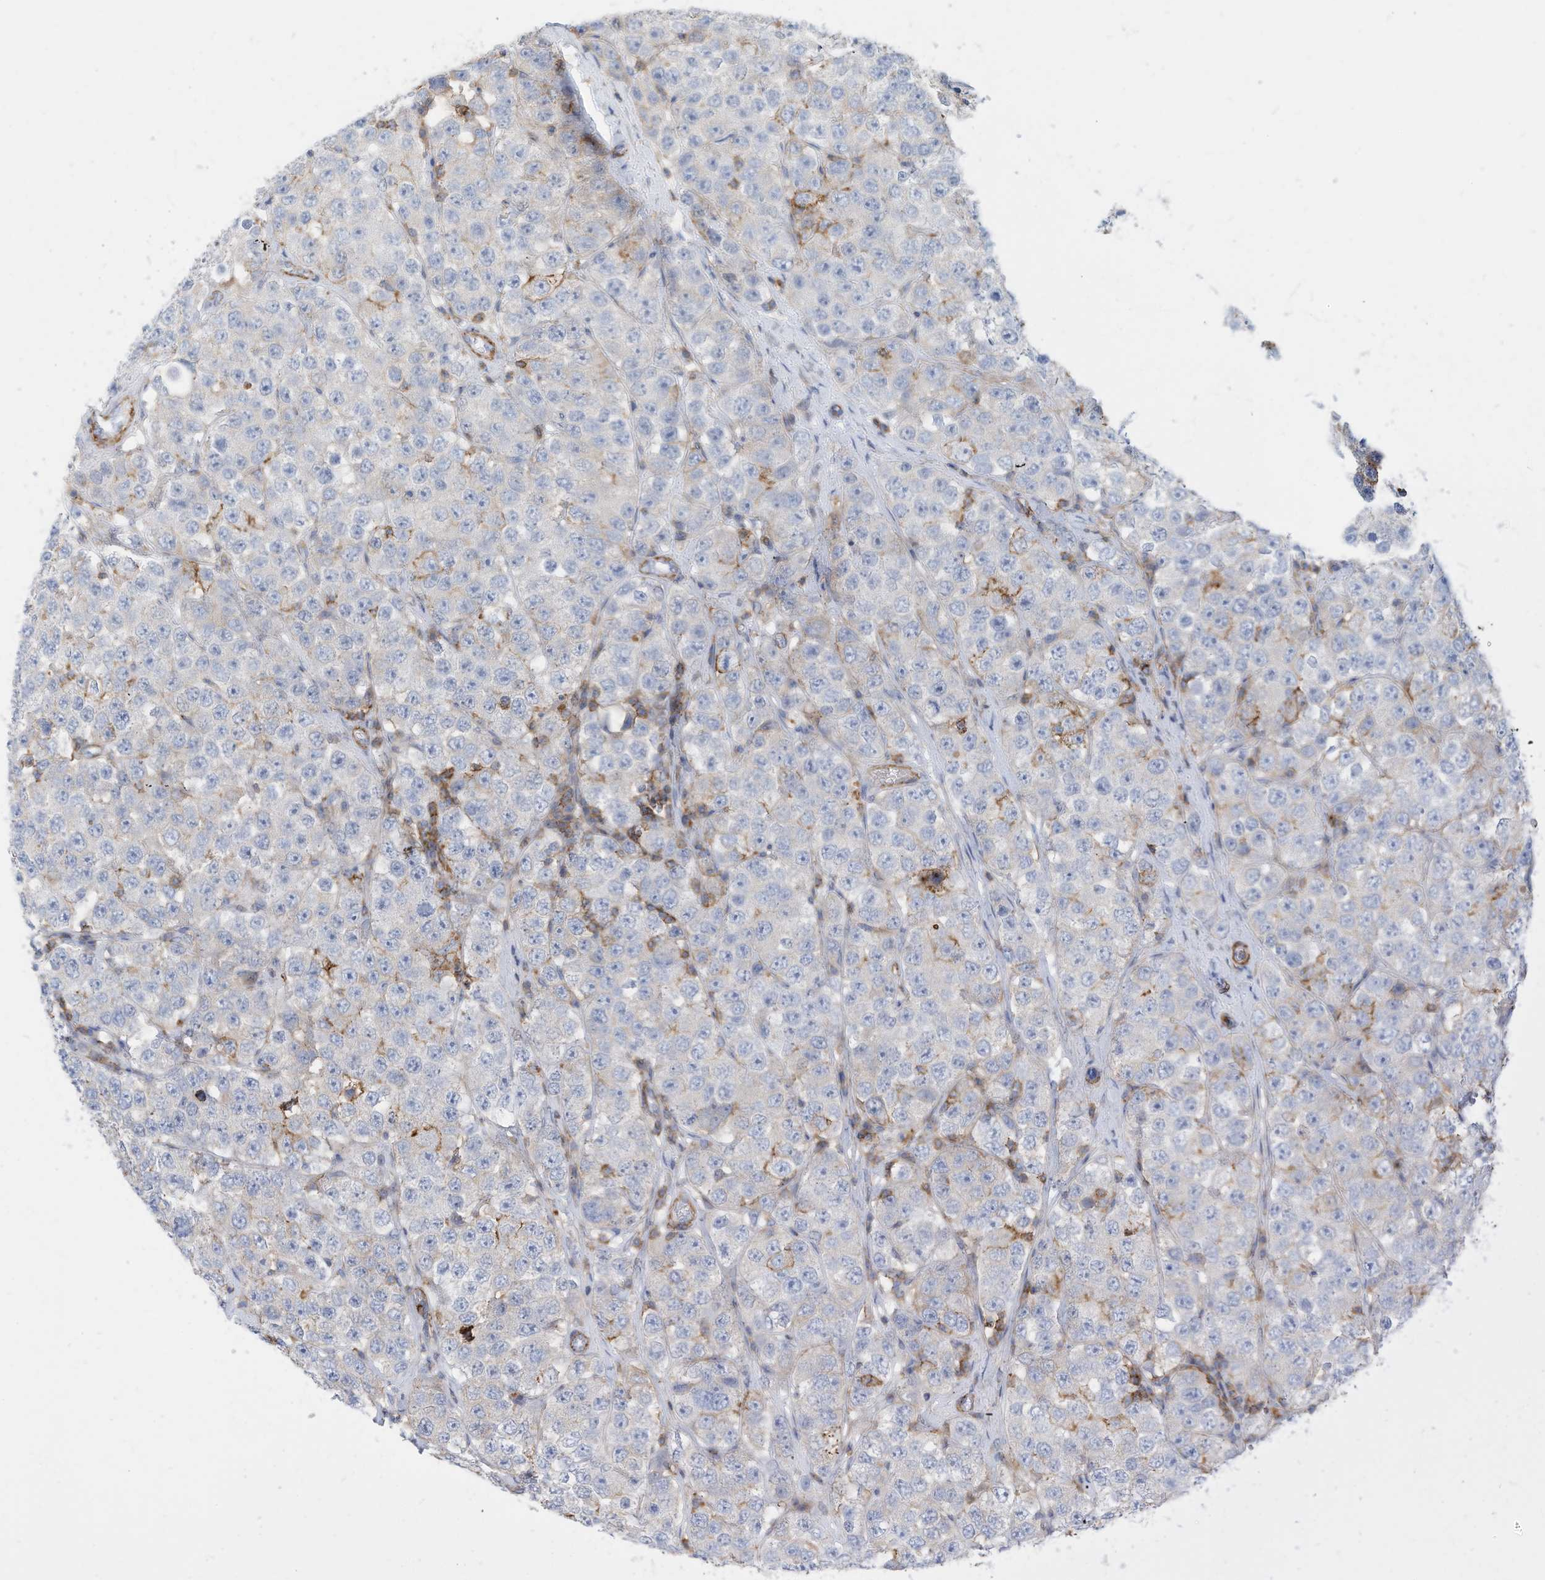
{"staining": {"intensity": "negative", "quantity": "none", "location": "none"}, "tissue": "testis cancer", "cell_type": "Tumor cells", "image_type": "cancer", "snomed": [{"axis": "morphology", "description": "Seminoma, NOS"}, {"axis": "topography", "description": "Testis"}], "caption": "Tumor cells are negative for brown protein staining in seminoma (testis).", "gene": "TXNDC9", "patient": {"sex": "male", "age": 28}}